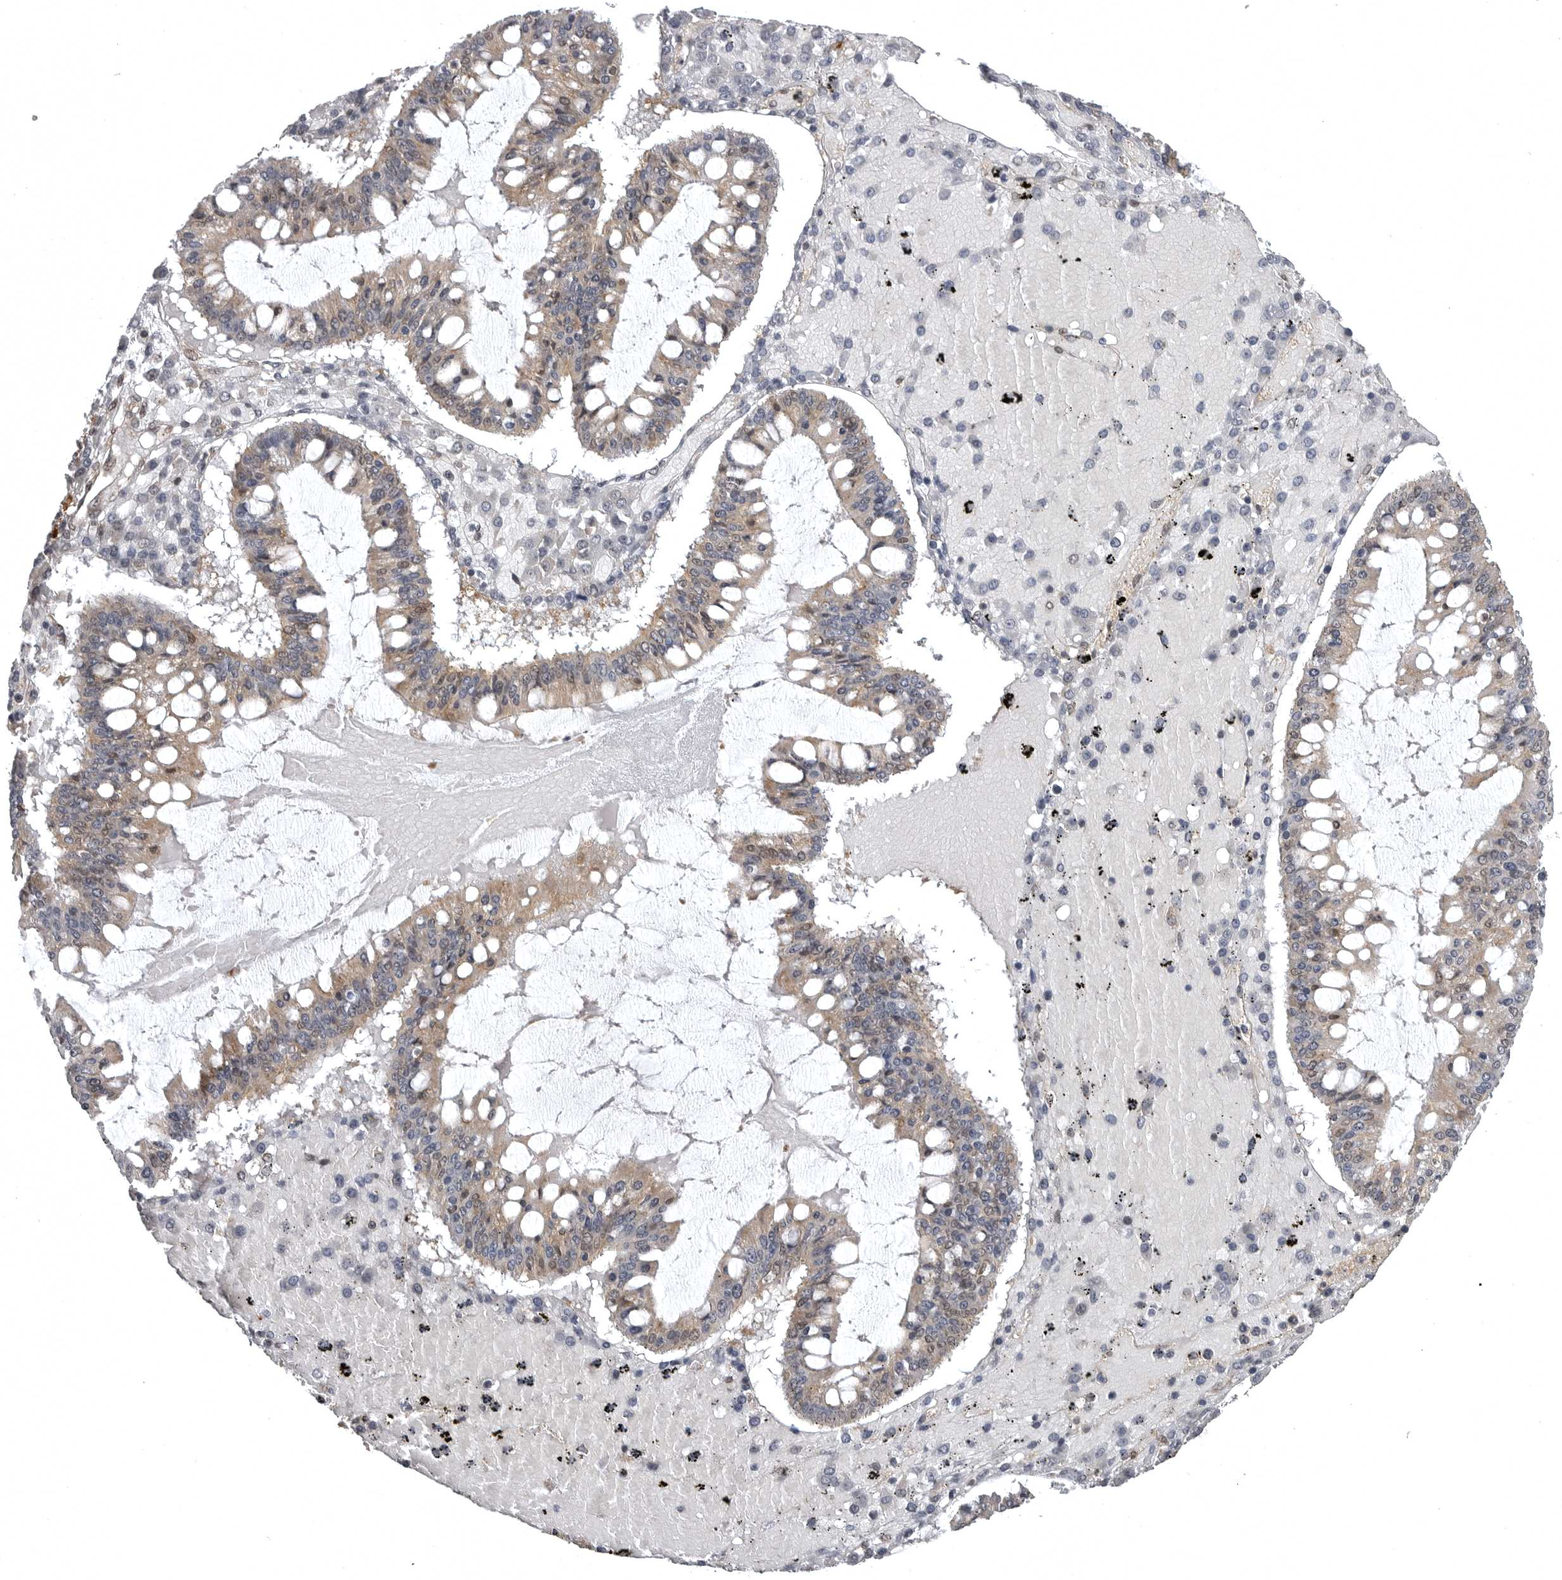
{"staining": {"intensity": "moderate", "quantity": ">75%", "location": "cytoplasmic/membranous,nuclear"}, "tissue": "ovarian cancer", "cell_type": "Tumor cells", "image_type": "cancer", "snomed": [{"axis": "morphology", "description": "Cystadenocarcinoma, mucinous, NOS"}, {"axis": "topography", "description": "Ovary"}], "caption": "Ovarian mucinous cystadenocarcinoma was stained to show a protein in brown. There is medium levels of moderate cytoplasmic/membranous and nuclear positivity in about >75% of tumor cells.", "gene": "SNX16", "patient": {"sex": "female", "age": 73}}